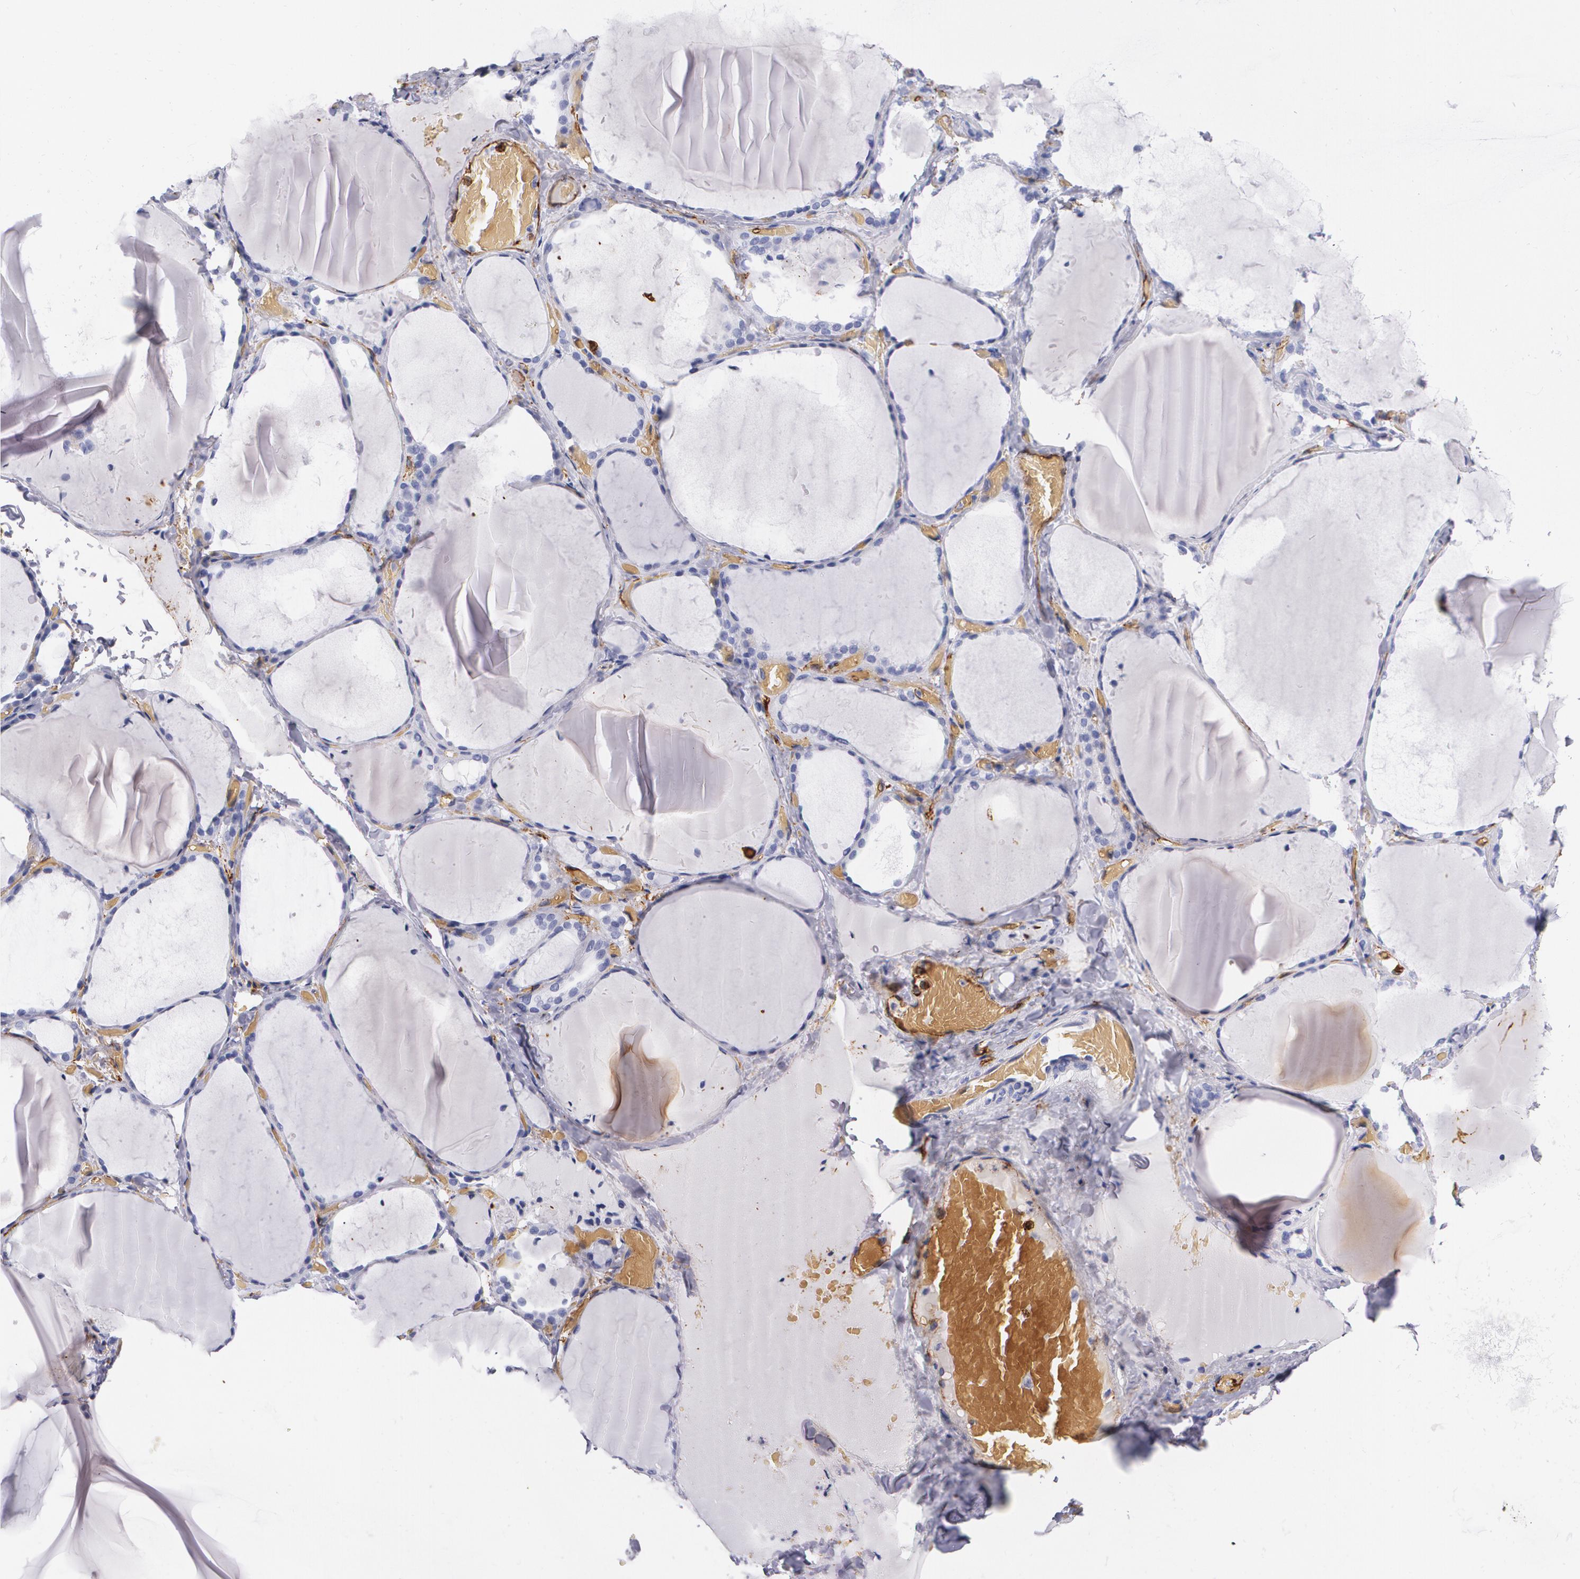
{"staining": {"intensity": "weak", "quantity": ">75%", "location": "cytoplasmic/membranous"}, "tissue": "thyroid gland", "cell_type": "Glandular cells", "image_type": "normal", "snomed": [{"axis": "morphology", "description": "Normal tissue, NOS"}, {"axis": "topography", "description": "Thyroid gland"}], "caption": "Weak cytoplasmic/membranous expression is present in approximately >75% of glandular cells in benign thyroid gland.", "gene": "HLA", "patient": {"sex": "female", "age": 22}}